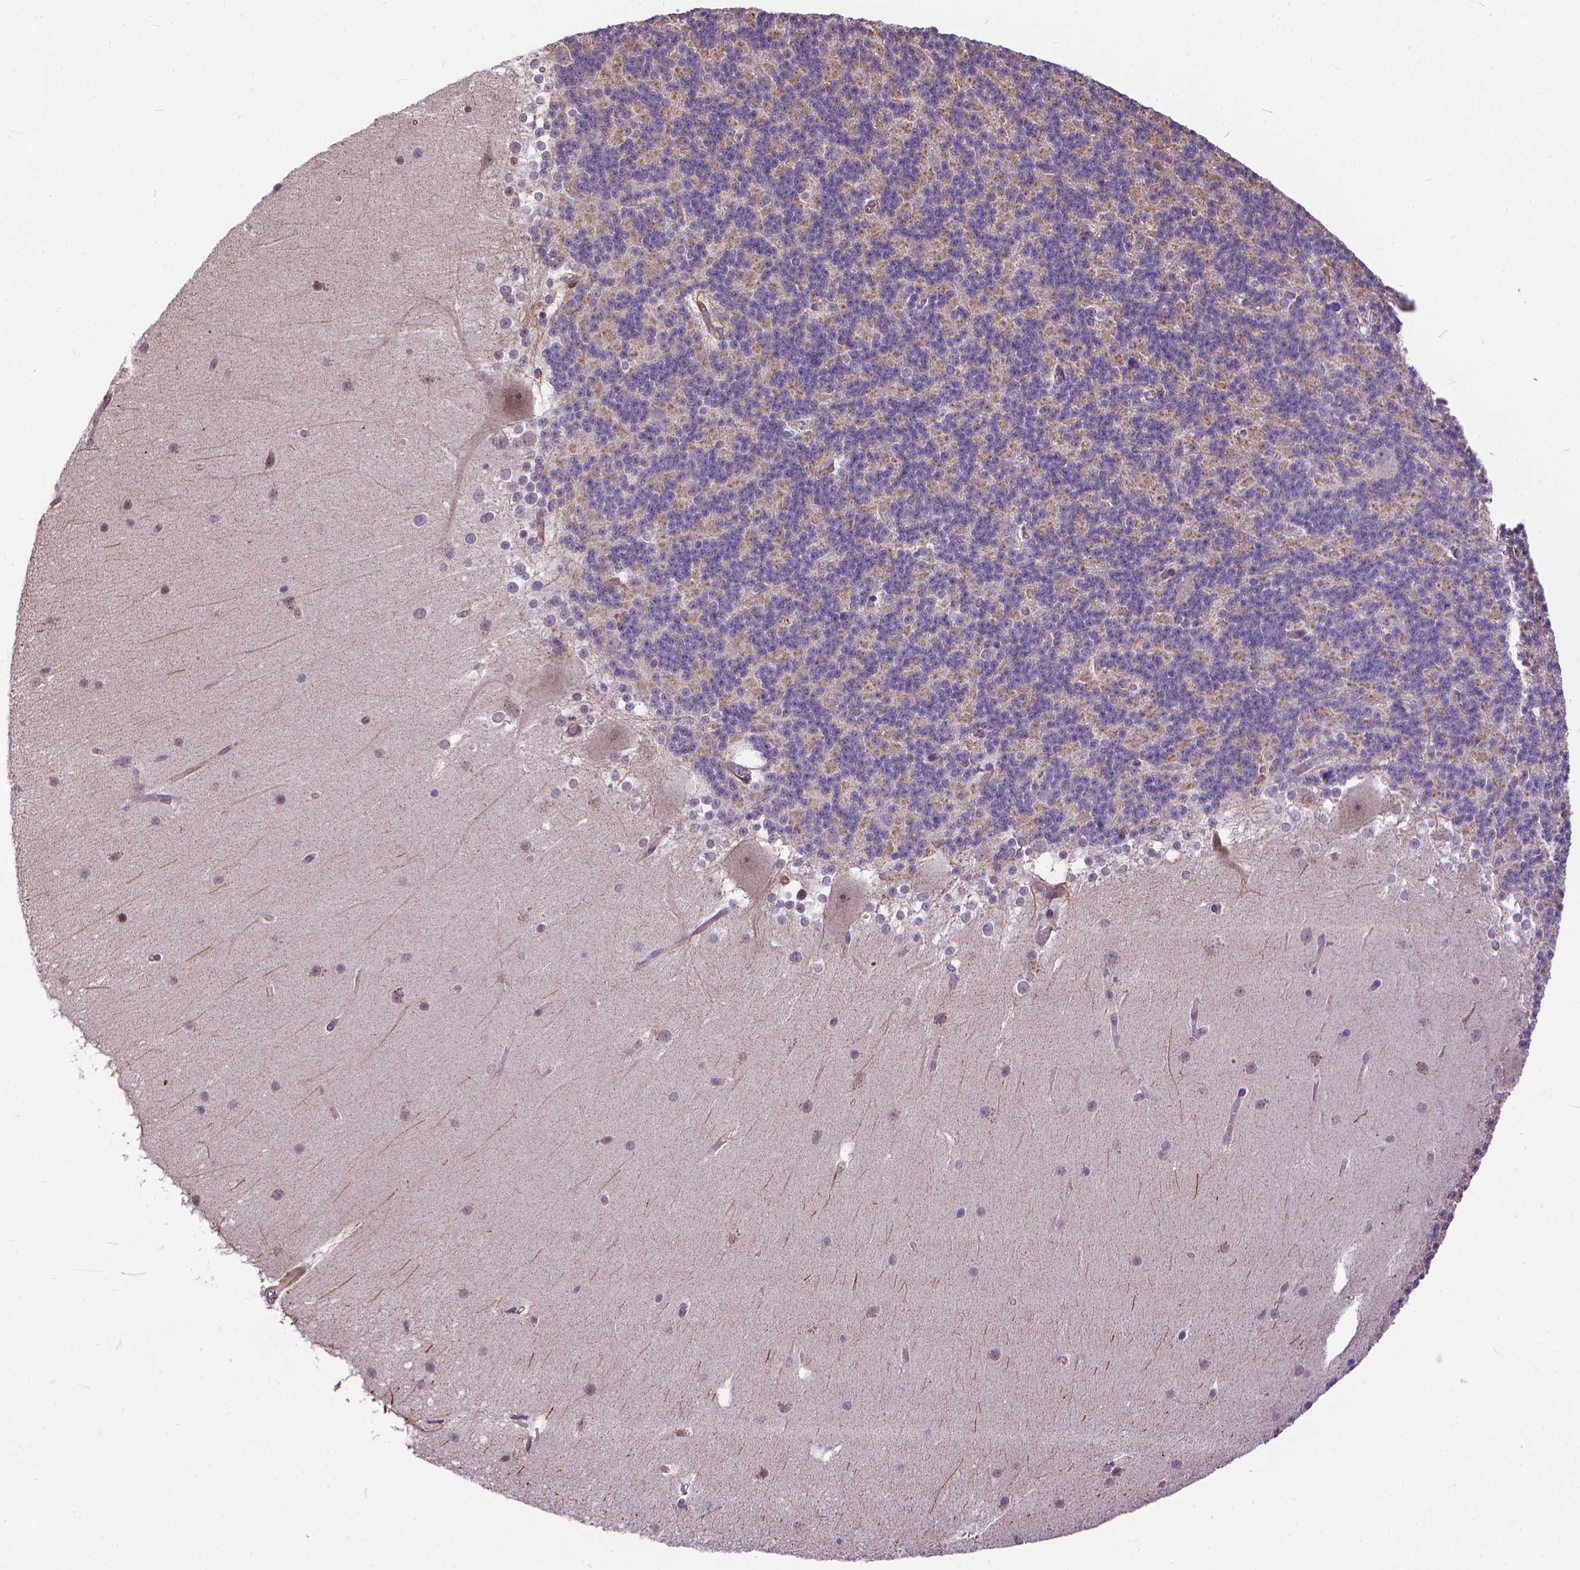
{"staining": {"intensity": "weak", "quantity": "25%-75%", "location": "cytoplasmic/membranous"}, "tissue": "cerebellum", "cell_type": "Cells in granular layer", "image_type": "normal", "snomed": [{"axis": "morphology", "description": "Normal tissue, NOS"}, {"axis": "topography", "description": "Cerebellum"}], "caption": "Weak cytoplasmic/membranous protein expression is present in about 25%-75% of cells in granular layer in cerebellum. The protein of interest is shown in brown color, while the nuclei are stained blue.", "gene": "TMEM135", "patient": {"sex": "female", "age": 19}}